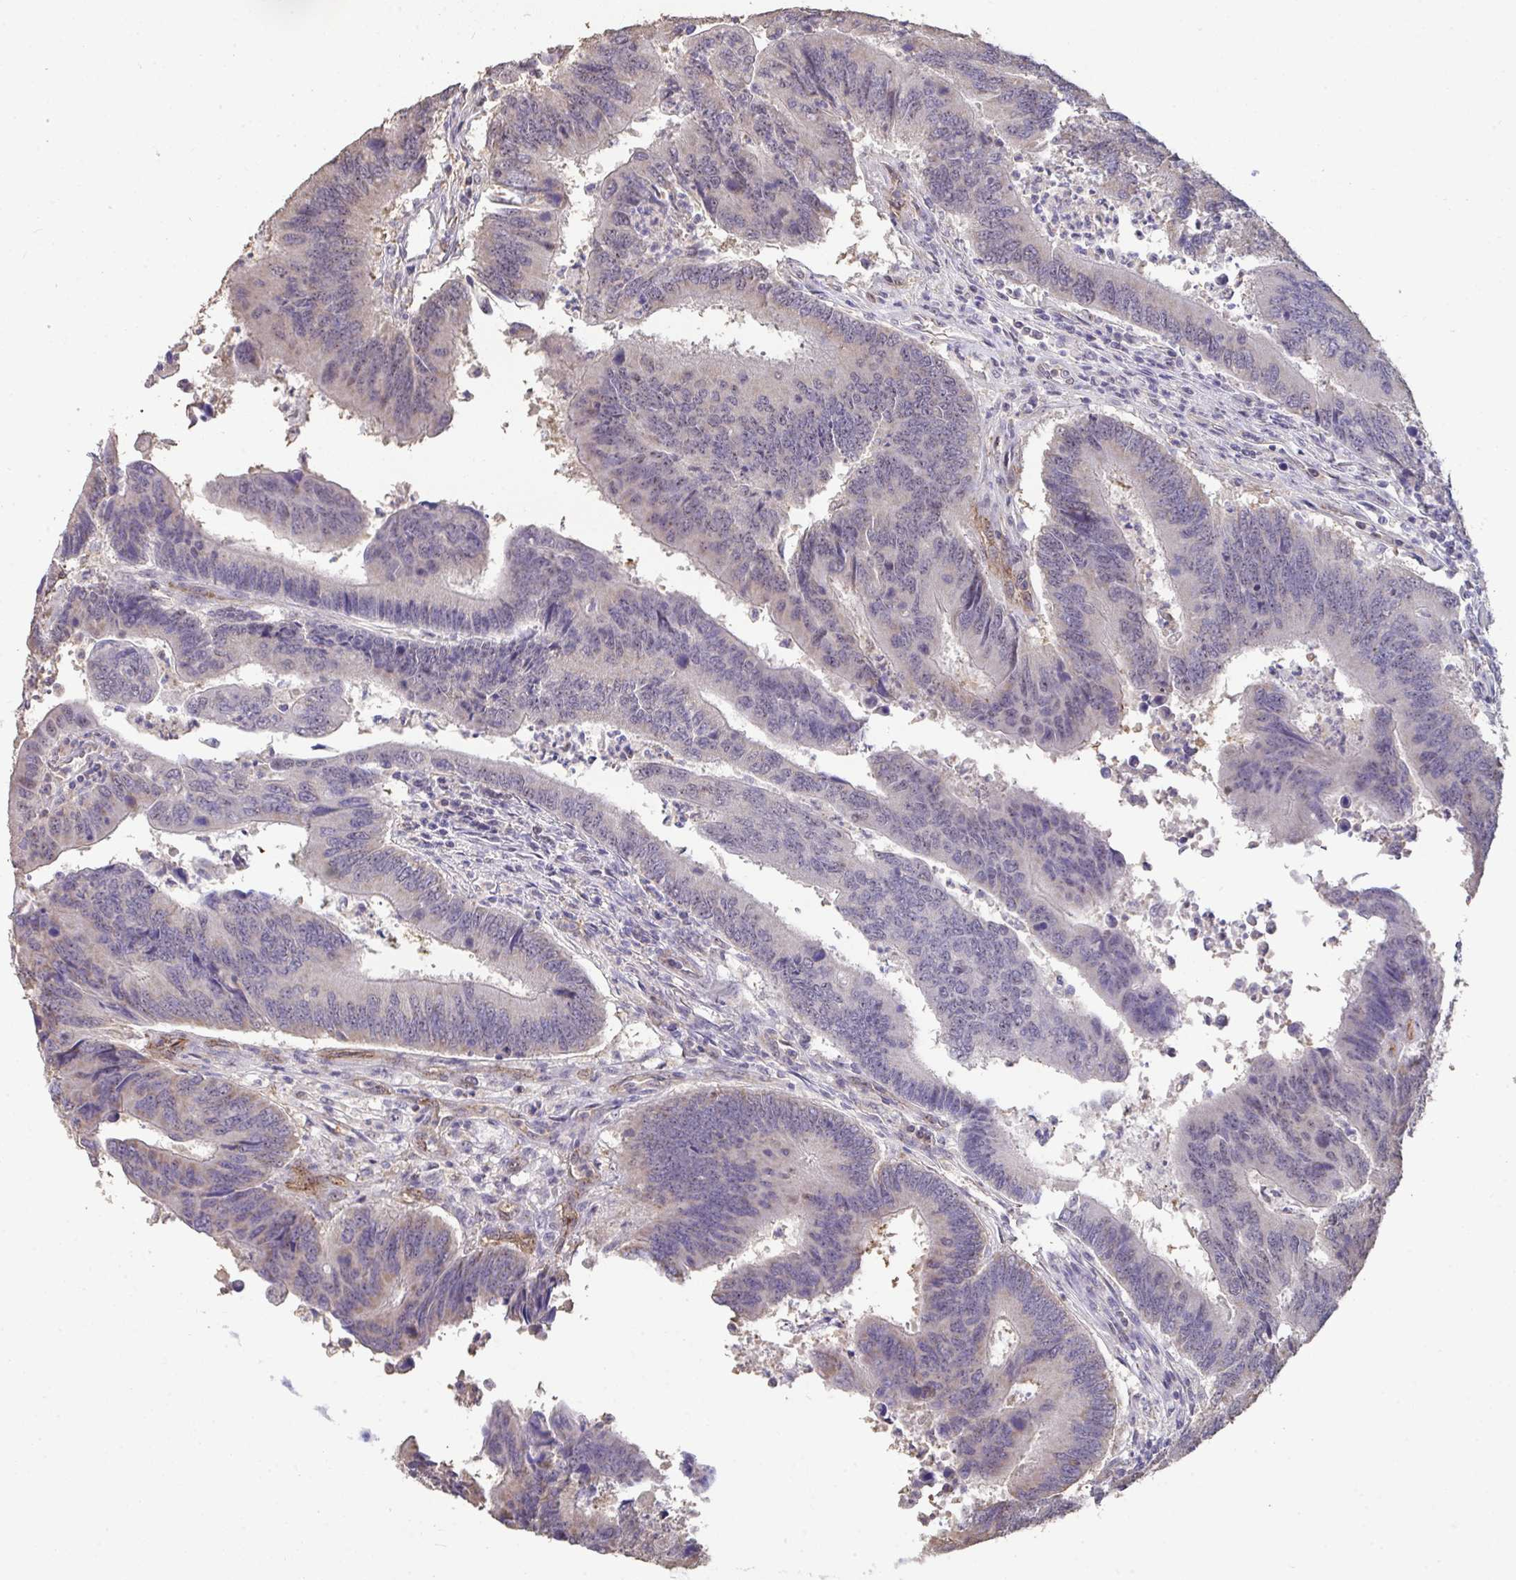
{"staining": {"intensity": "weak", "quantity": "<25%", "location": "cytoplasmic/membranous,nuclear"}, "tissue": "colorectal cancer", "cell_type": "Tumor cells", "image_type": "cancer", "snomed": [{"axis": "morphology", "description": "Adenocarcinoma, NOS"}, {"axis": "topography", "description": "Colon"}], "caption": "IHC histopathology image of neoplastic tissue: human colorectal adenocarcinoma stained with DAB displays no significant protein staining in tumor cells.", "gene": "SENP3", "patient": {"sex": "female", "age": 67}}